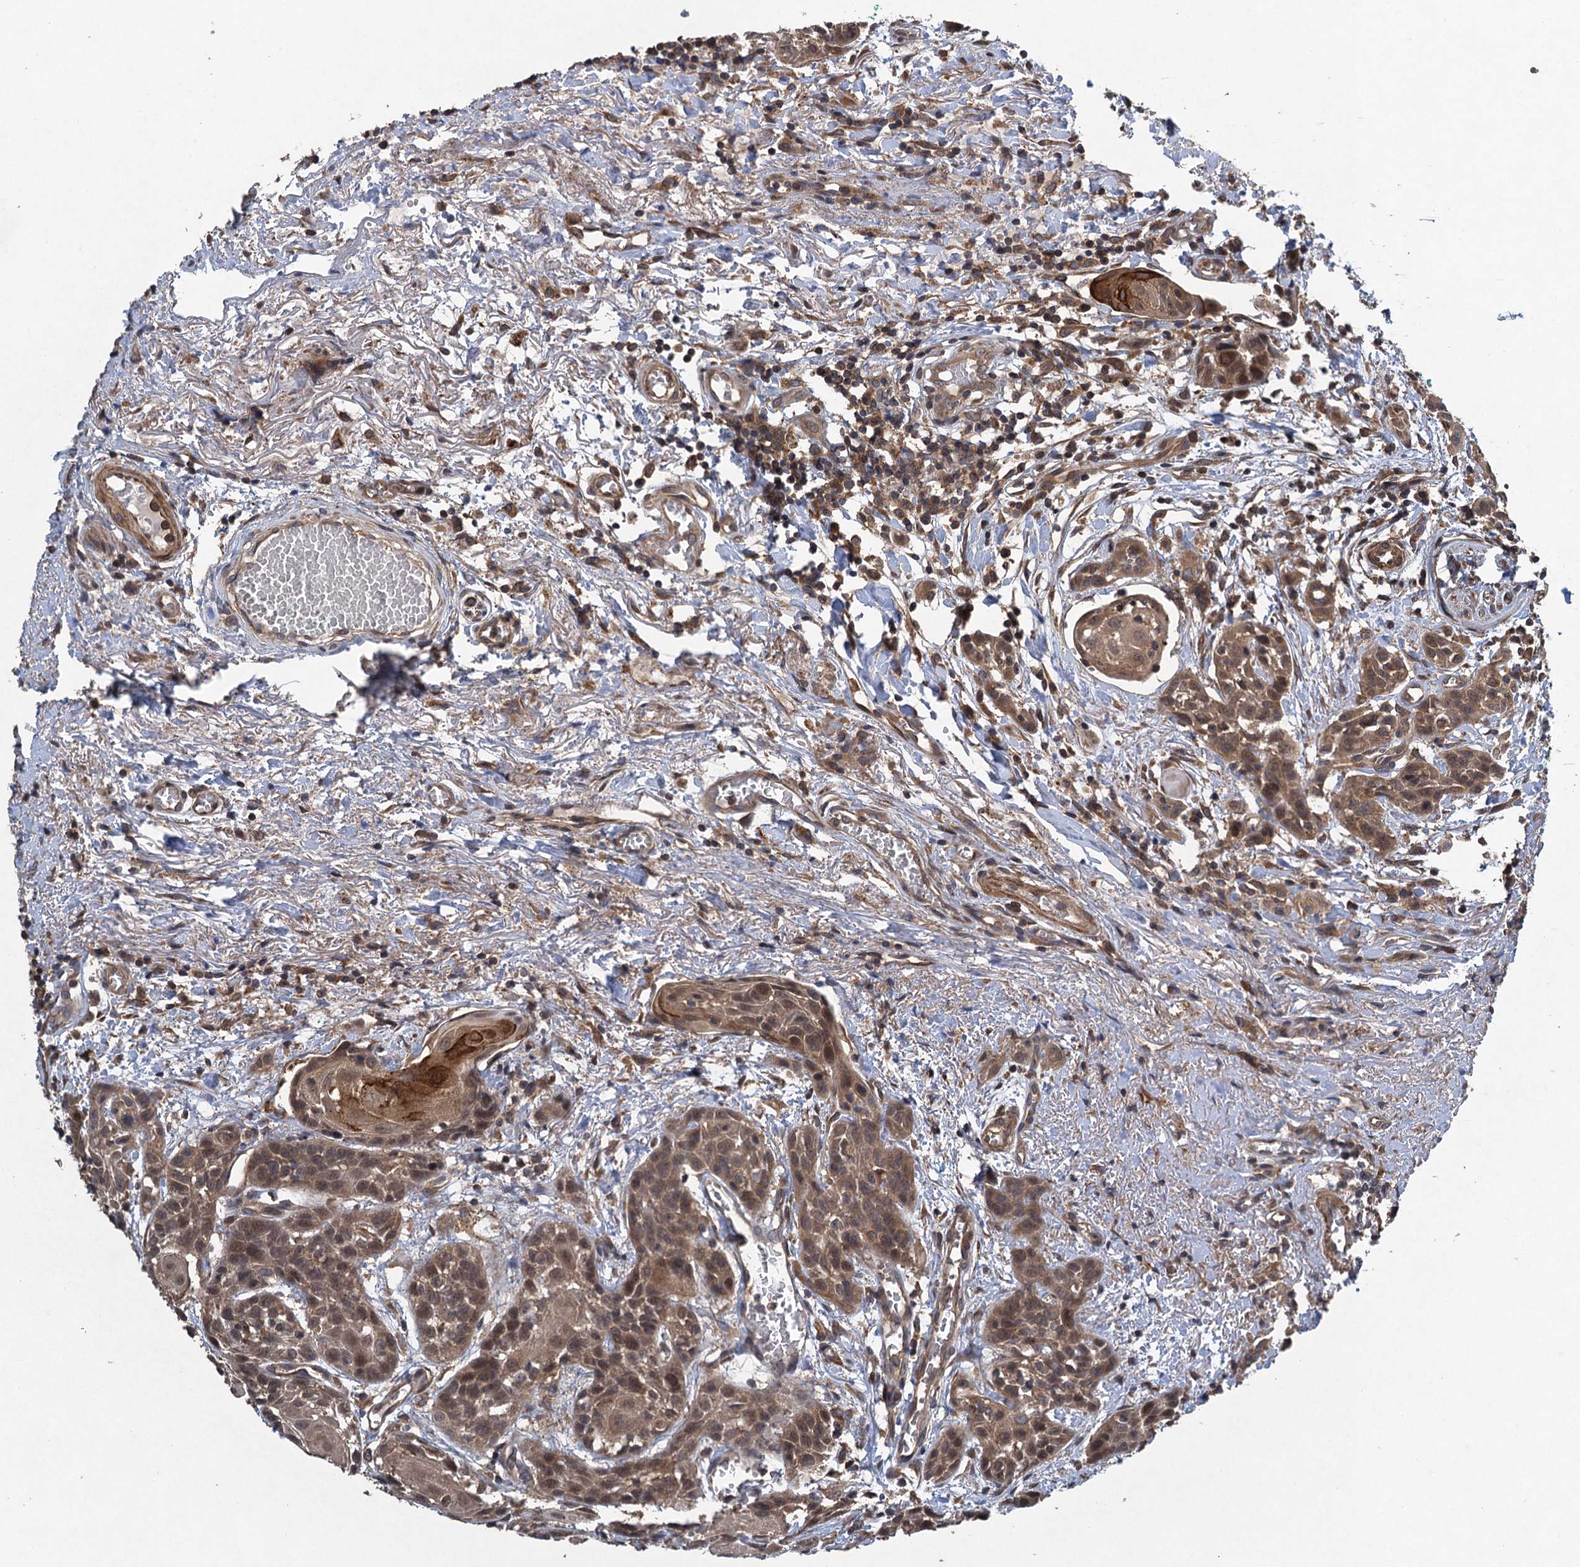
{"staining": {"intensity": "moderate", "quantity": ">75%", "location": "cytoplasmic/membranous,nuclear"}, "tissue": "head and neck cancer", "cell_type": "Tumor cells", "image_type": "cancer", "snomed": [{"axis": "morphology", "description": "Squamous cell carcinoma, NOS"}, {"axis": "topography", "description": "Oral tissue"}, {"axis": "topography", "description": "Head-Neck"}], "caption": "This is a histology image of immunohistochemistry staining of head and neck cancer, which shows moderate positivity in the cytoplasmic/membranous and nuclear of tumor cells.", "gene": "CNTN5", "patient": {"sex": "female", "age": 50}}